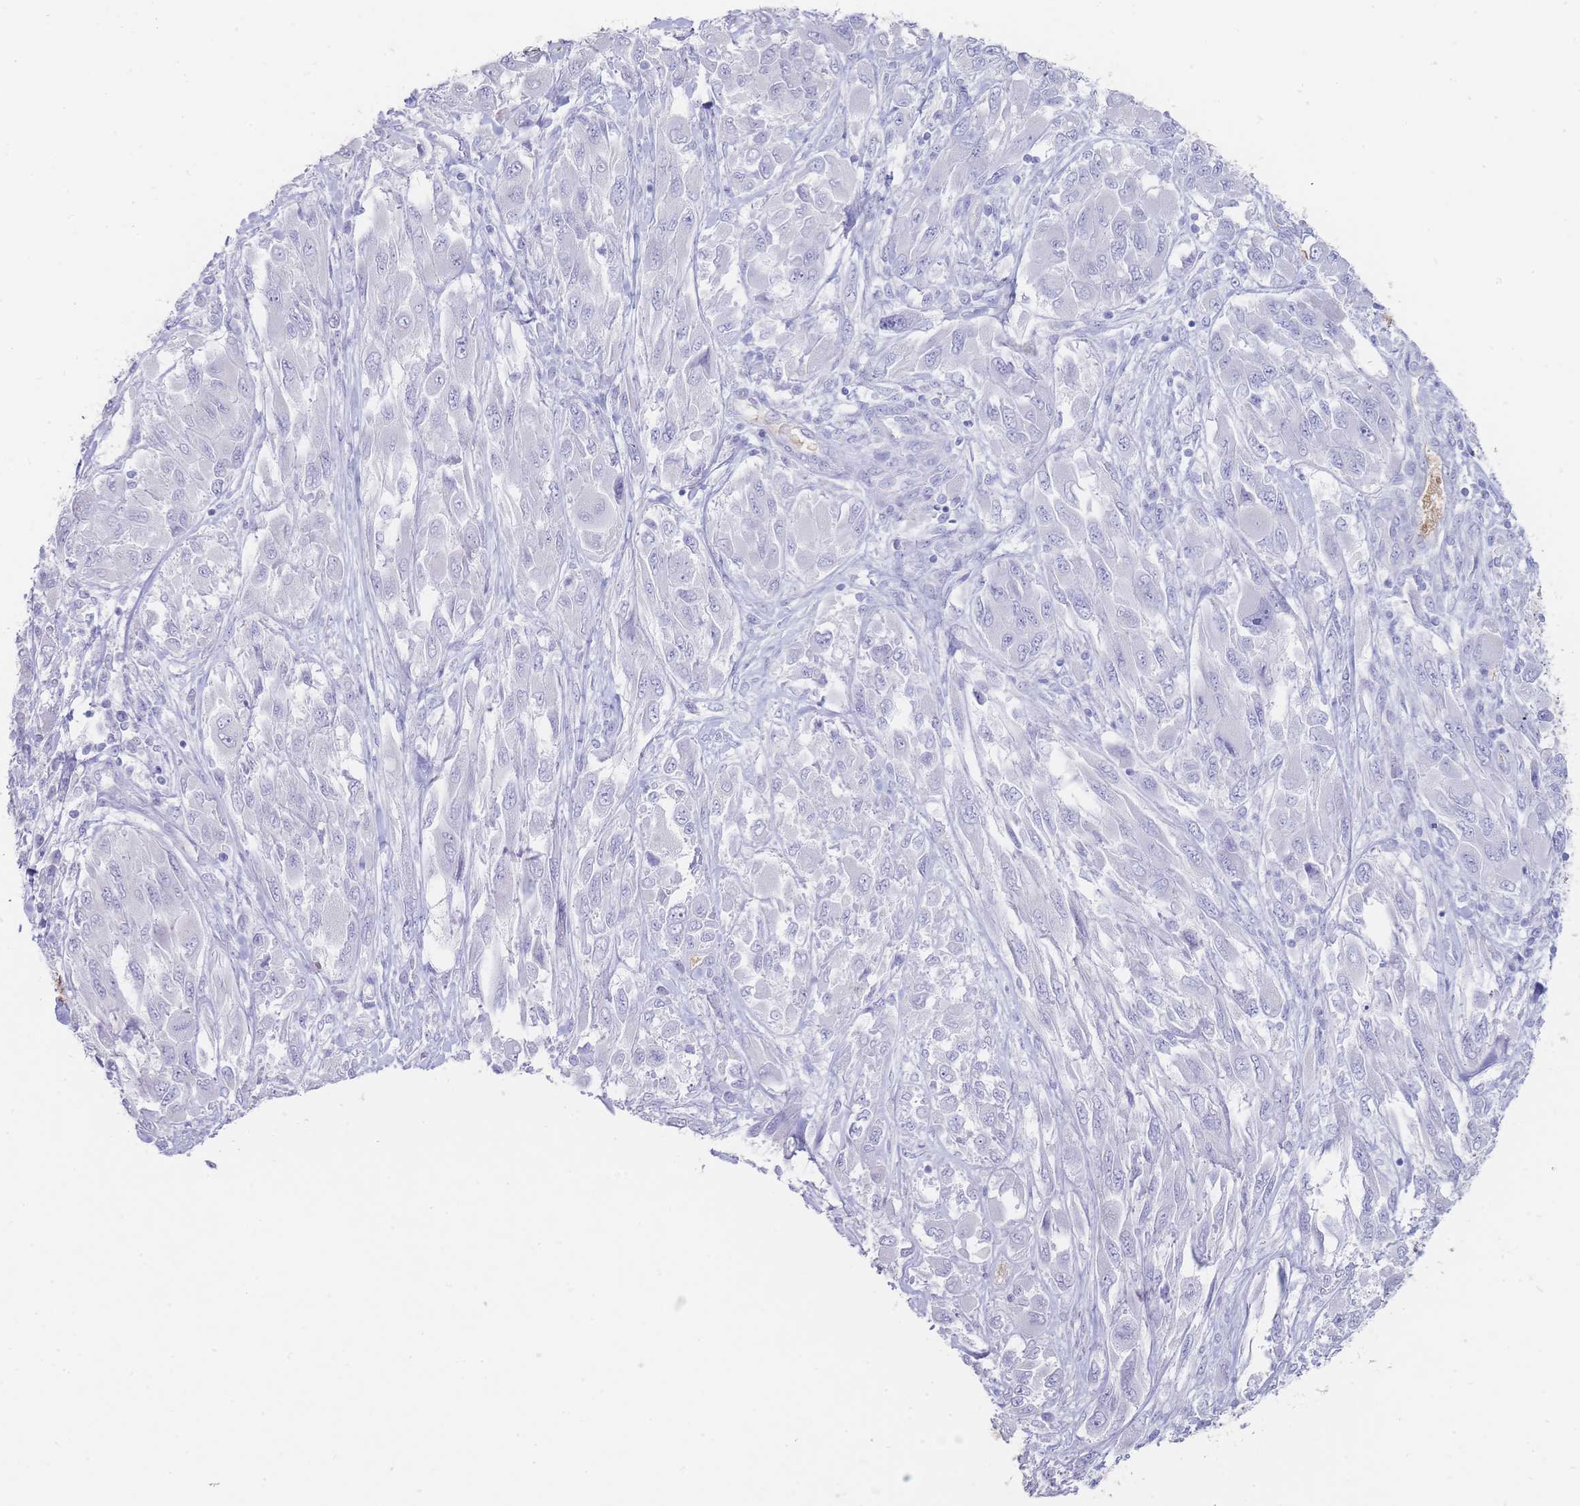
{"staining": {"intensity": "negative", "quantity": "none", "location": "none"}, "tissue": "melanoma", "cell_type": "Tumor cells", "image_type": "cancer", "snomed": [{"axis": "morphology", "description": "Malignant melanoma, NOS"}, {"axis": "topography", "description": "Skin"}], "caption": "High power microscopy histopathology image of an IHC photomicrograph of malignant melanoma, revealing no significant staining in tumor cells.", "gene": "HBG2", "patient": {"sex": "female", "age": 91}}